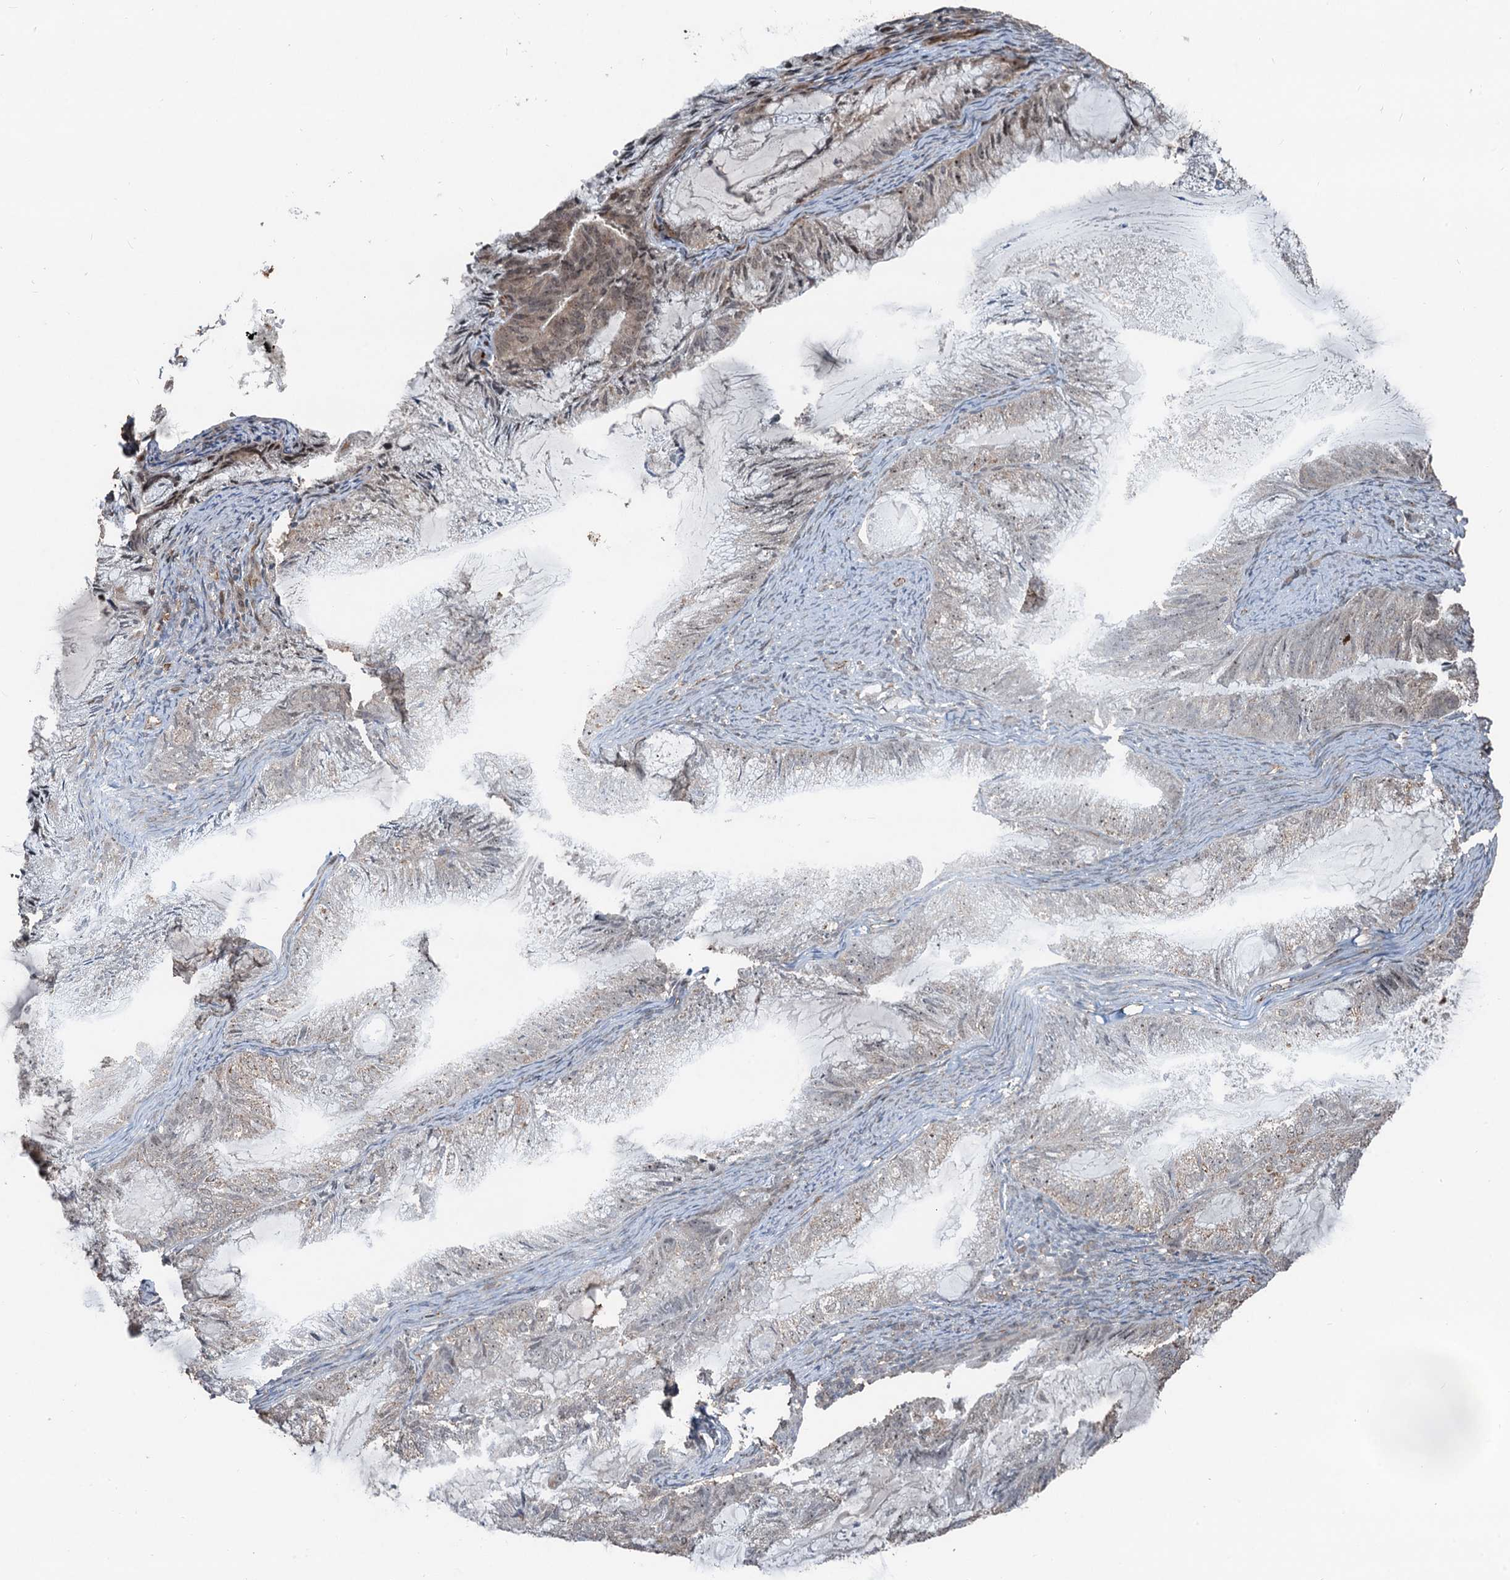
{"staining": {"intensity": "negative", "quantity": "none", "location": "none"}, "tissue": "endometrial cancer", "cell_type": "Tumor cells", "image_type": "cancer", "snomed": [{"axis": "morphology", "description": "Adenocarcinoma, NOS"}, {"axis": "topography", "description": "Endometrium"}], "caption": "Protein analysis of endometrial cancer (adenocarcinoma) displays no significant staining in tumor cells. (DAB immunohistochemistry visualized using brightfield microscopy, high magnification).", "gene": "TMA16", "patient": {"sex": "female", "age": 86}}